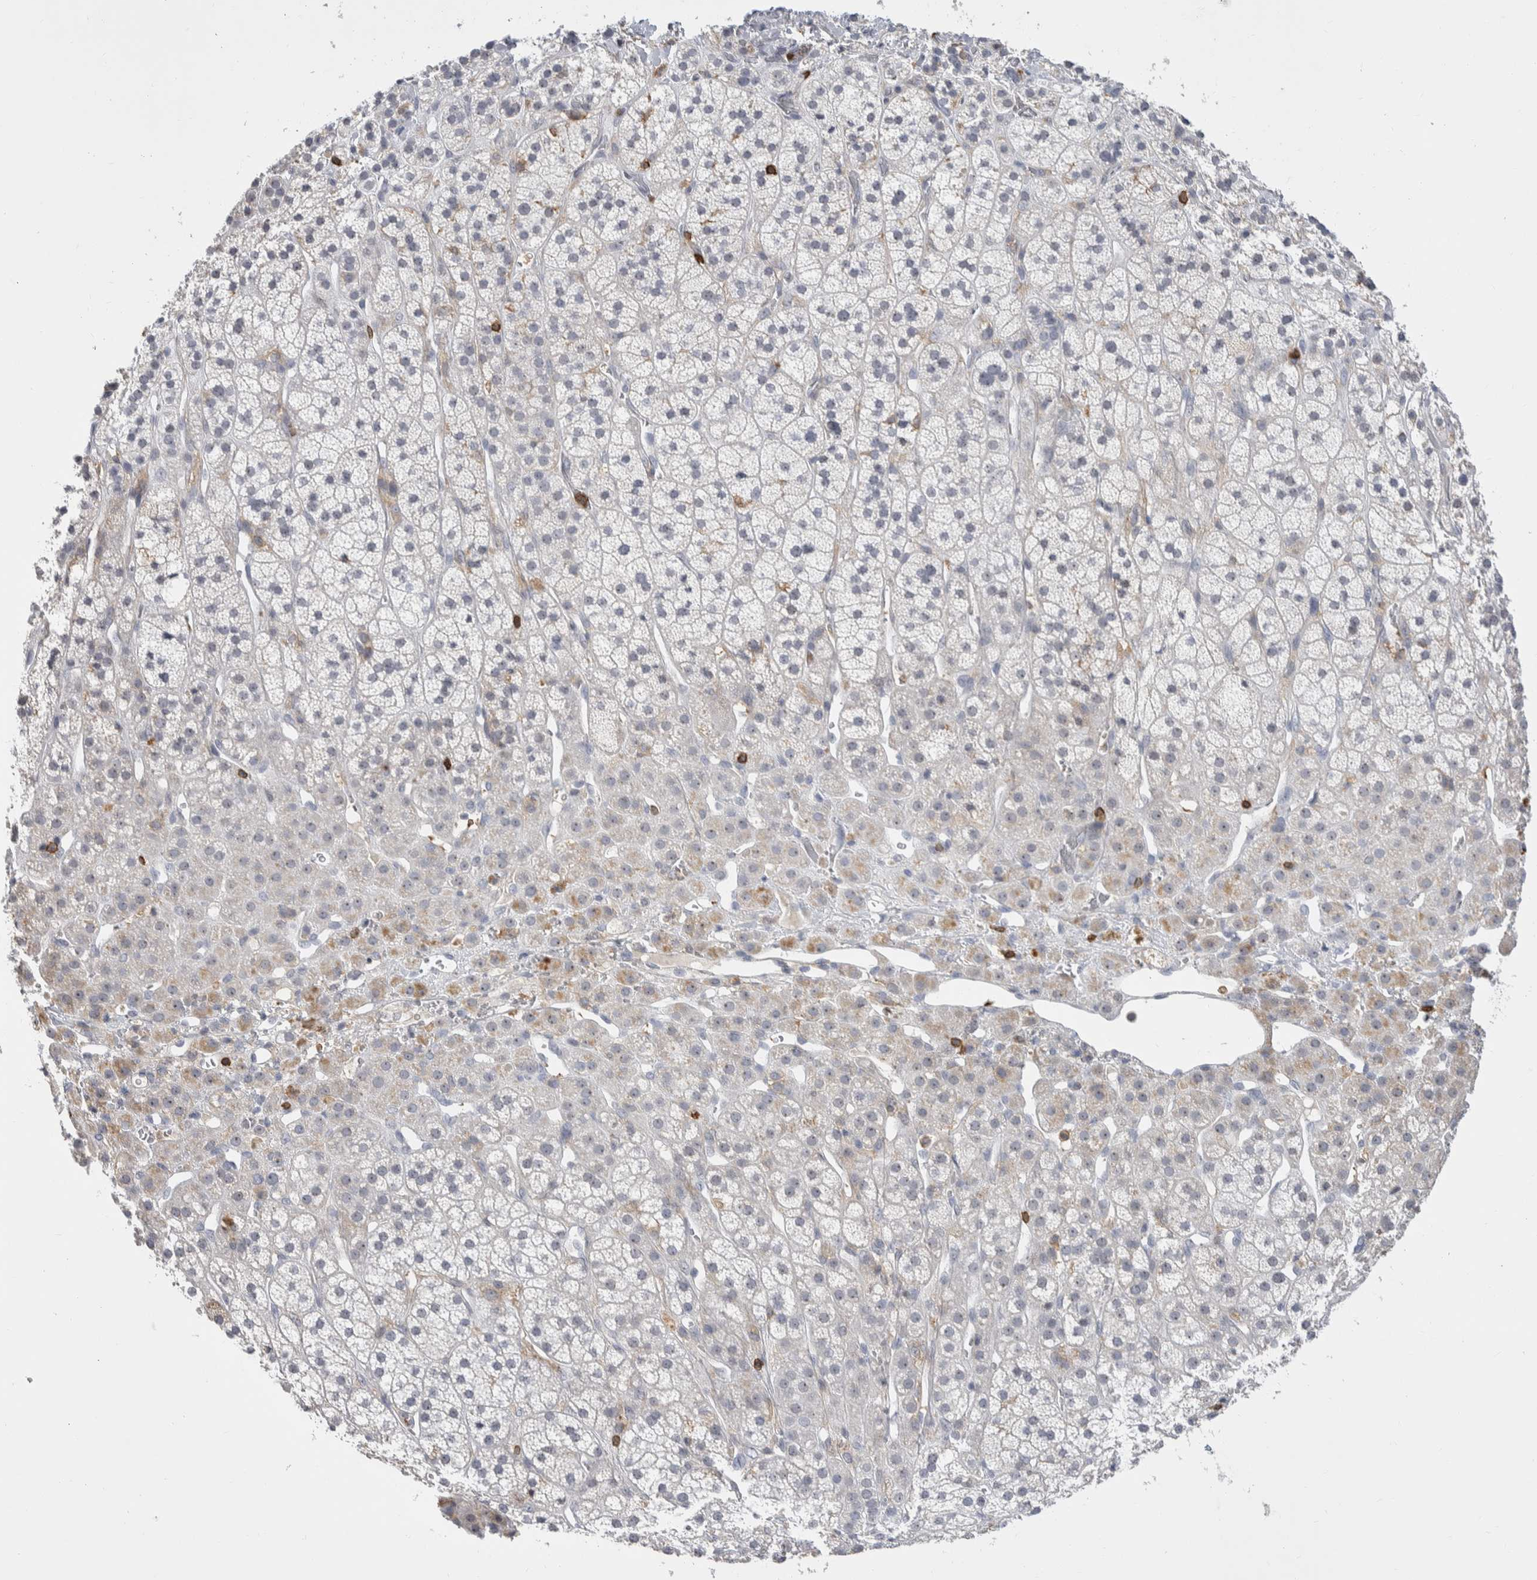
{"staining": {"intensity": "moderate", "quantity": "<25%", "location": "cytoplasmic/membranous"}, "tissue": "adrenal gland", "cell_type": "Glandular cells", "image_type": "normal", "snomed": [{"axis": "morphology", "description": "Normal tissue, NOS"}, {"axis": "topography", "description": "Adrenal gland"}], "caption": "IHC (DAB) staining of unremarkable human adrenal gland reveals moderate cytoplasmic/membranous protein positivity in about <25% of glandular cells.", "gene": "CEP295NL", "patient": {"sex": "male", "age": 56}}